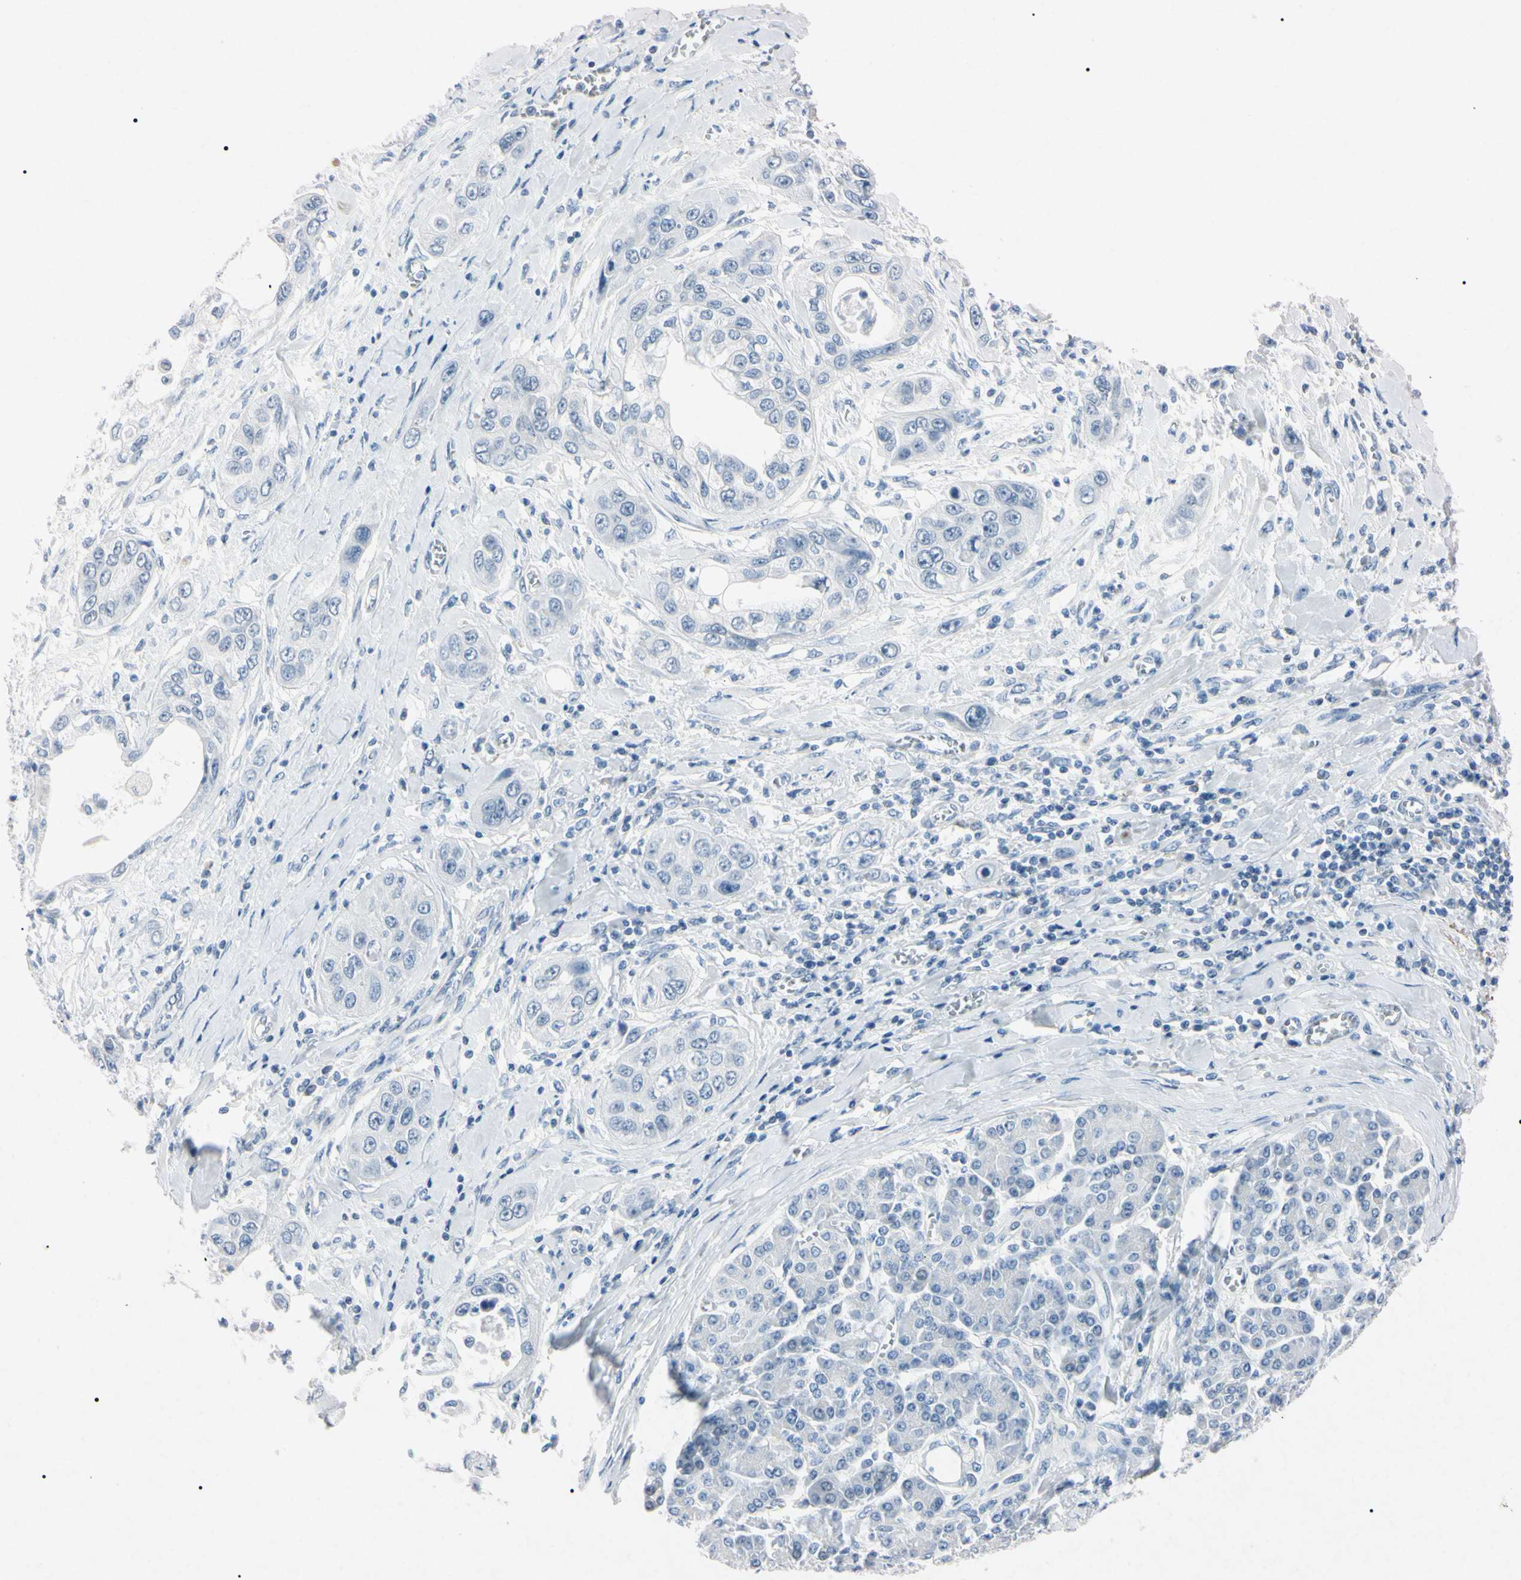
{"staining": {"intensity": "negative", "quantity": "none", "location": "none"}, "tissue": "pancreatic cancer", "cell_type": "Tumor cells", "image_type": "cancer", "snomed": [{"axis": "morphology", "description": "Adenocarcinoma, NOS"}, {"axis": "topography", "description": "Pancreas"}], "caption": "Human pancreatic adenocarcinoma stained for a protein using IHC reveals no expression in tumor cells.", "gene": "ELN", "patient": {"sex": "female", "age": 70}}